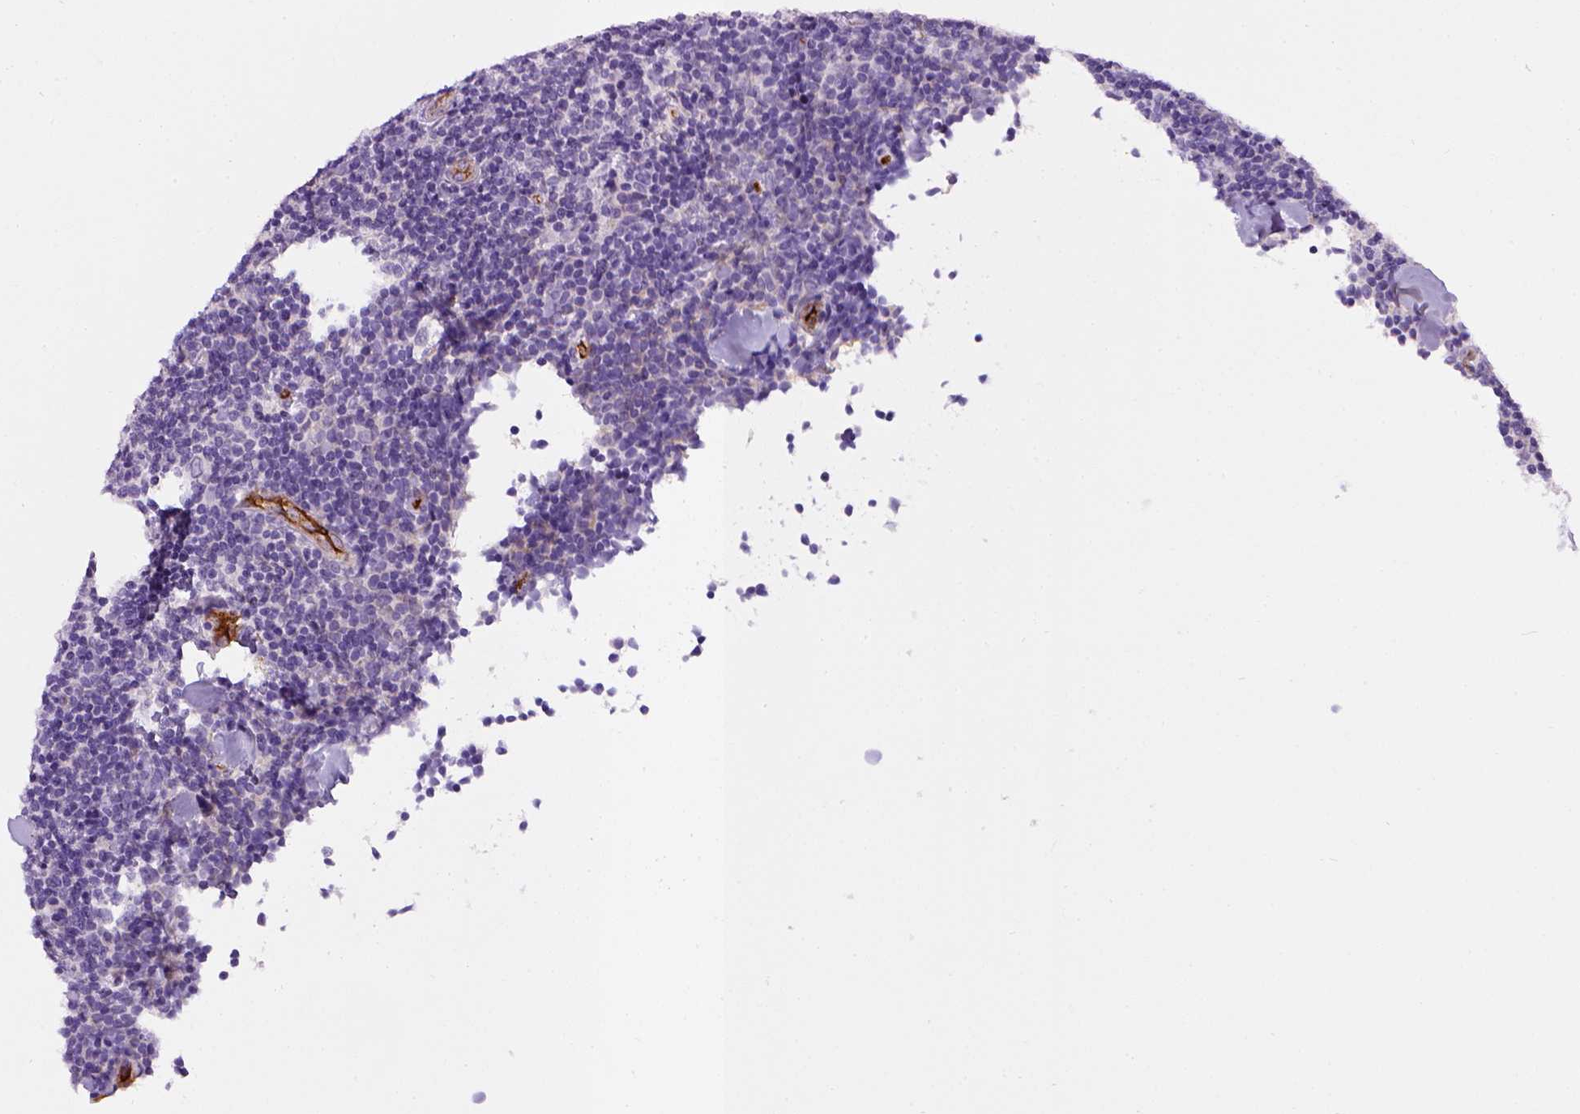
{"staining": {"intensity": "negative", "quantity": "none", "location": "none"}, "tissue": "lymphoma", "cell_type": "Tumor cells", "image_type": "cancer", "snomed": [{"axis": "morphology", "description": "Malignant lymphoma, non-Hodgkin's type, Low grade"}, {"axis": "topography", "description": "Lymph node"}], "caption": "The image demonstrates no significant staining in tumor cells of malignant lymphoma, non-Hodgkin's type (low-grade).", "gene": "ENG", "patient": {"sex": "female", "age": 56}}